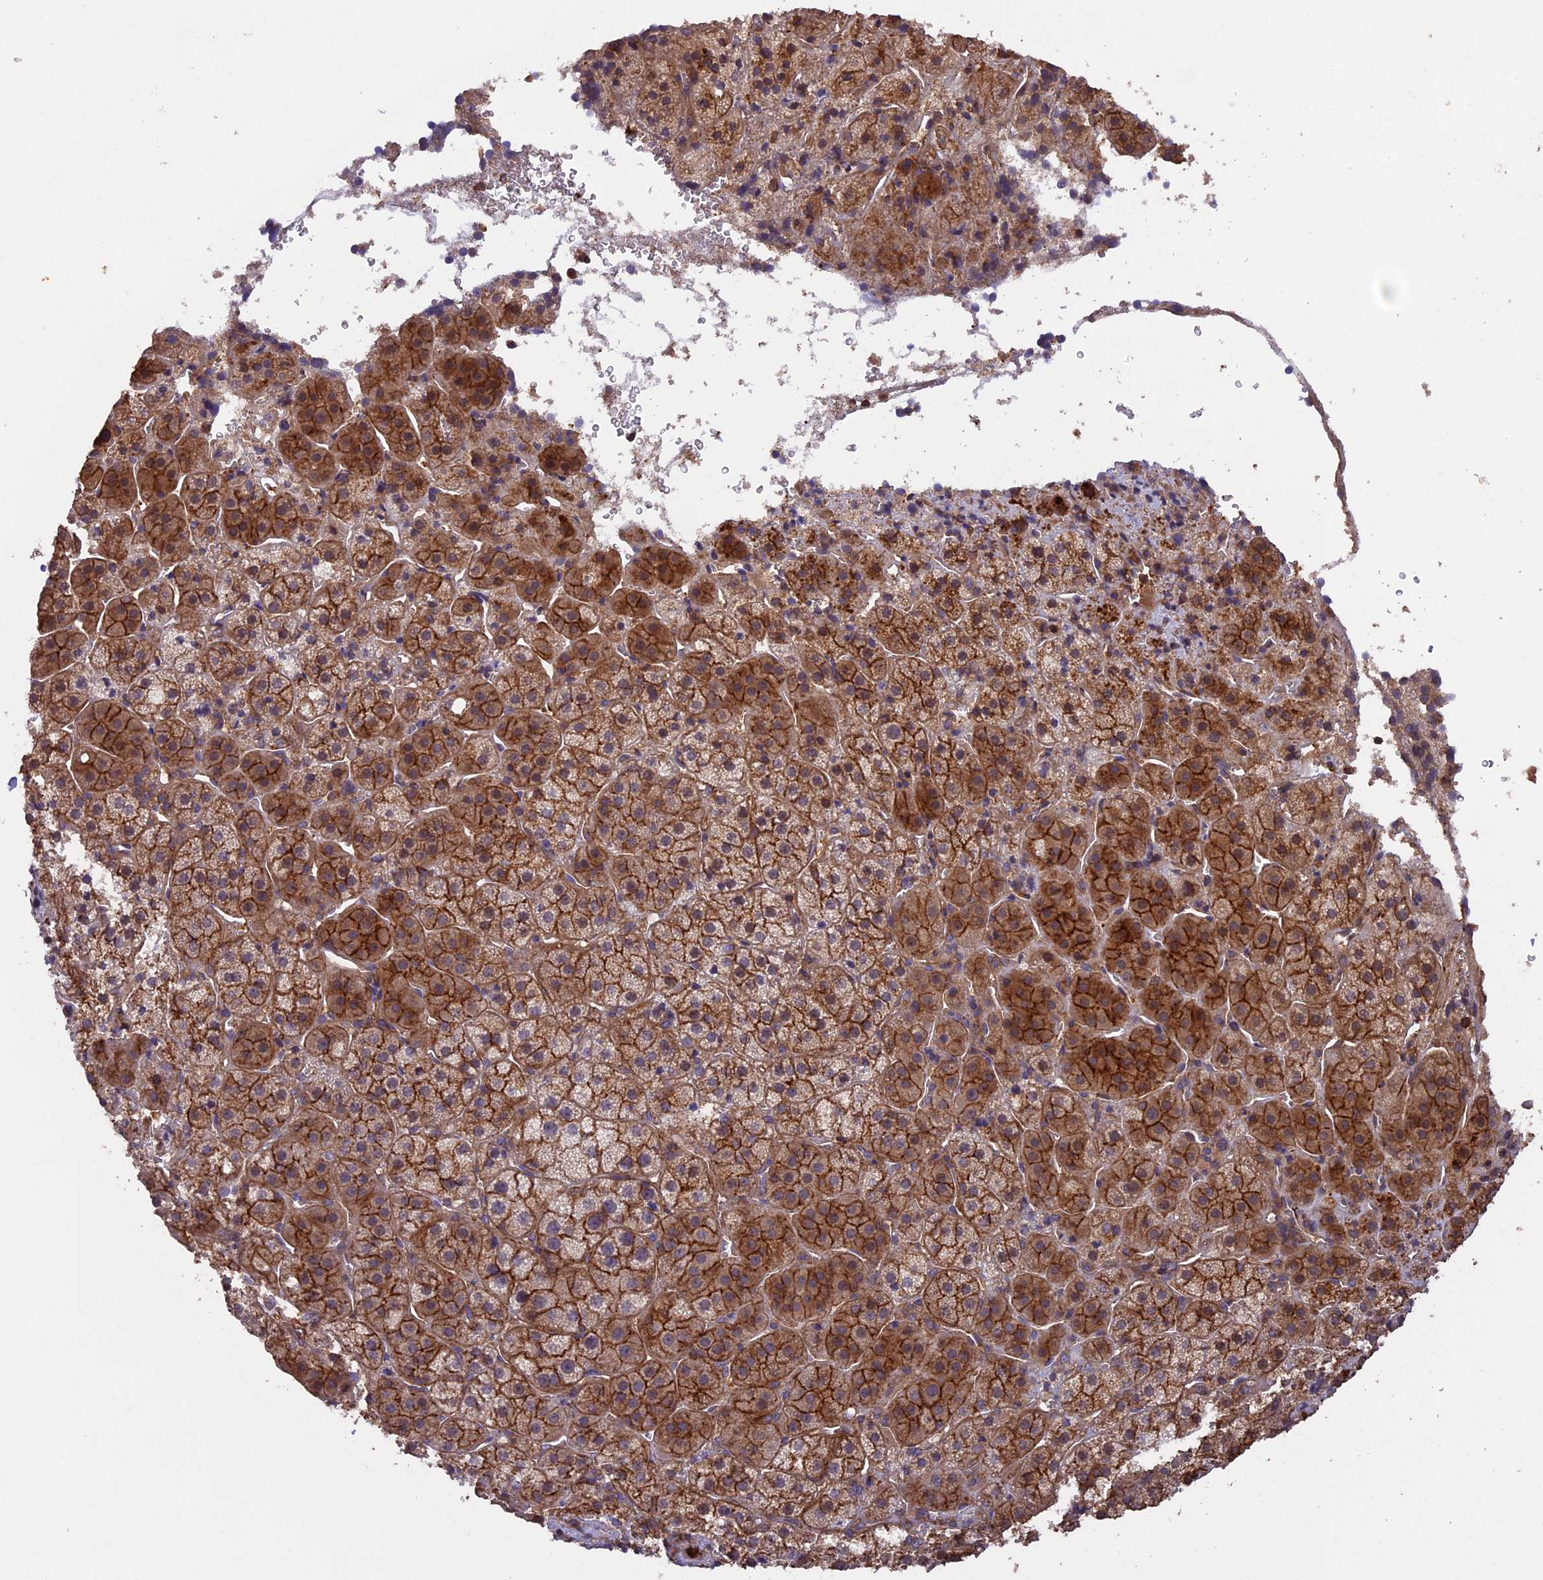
{"staining": {"intensity": "strong", "quantity": "25%-75%", "location": "cytoplasmic/membranous"}, "tissue": "adrenal gland", "cell_type": "Glandular cells", "image_type": "normal", "snomed": [{"axis": "morphology", "description": "Normal tissue, NOS"}, {"axis": "topography", "description": "Adrenal gland"}], "caption": "The micrograph exhibits staining of unremarkable adrenal gland, revealing strong cytoplasmic/membranous protein expression (brown color) within glandular cells.", "gene": "GAS8", "patient": {"sex": "female", "age": 44}}